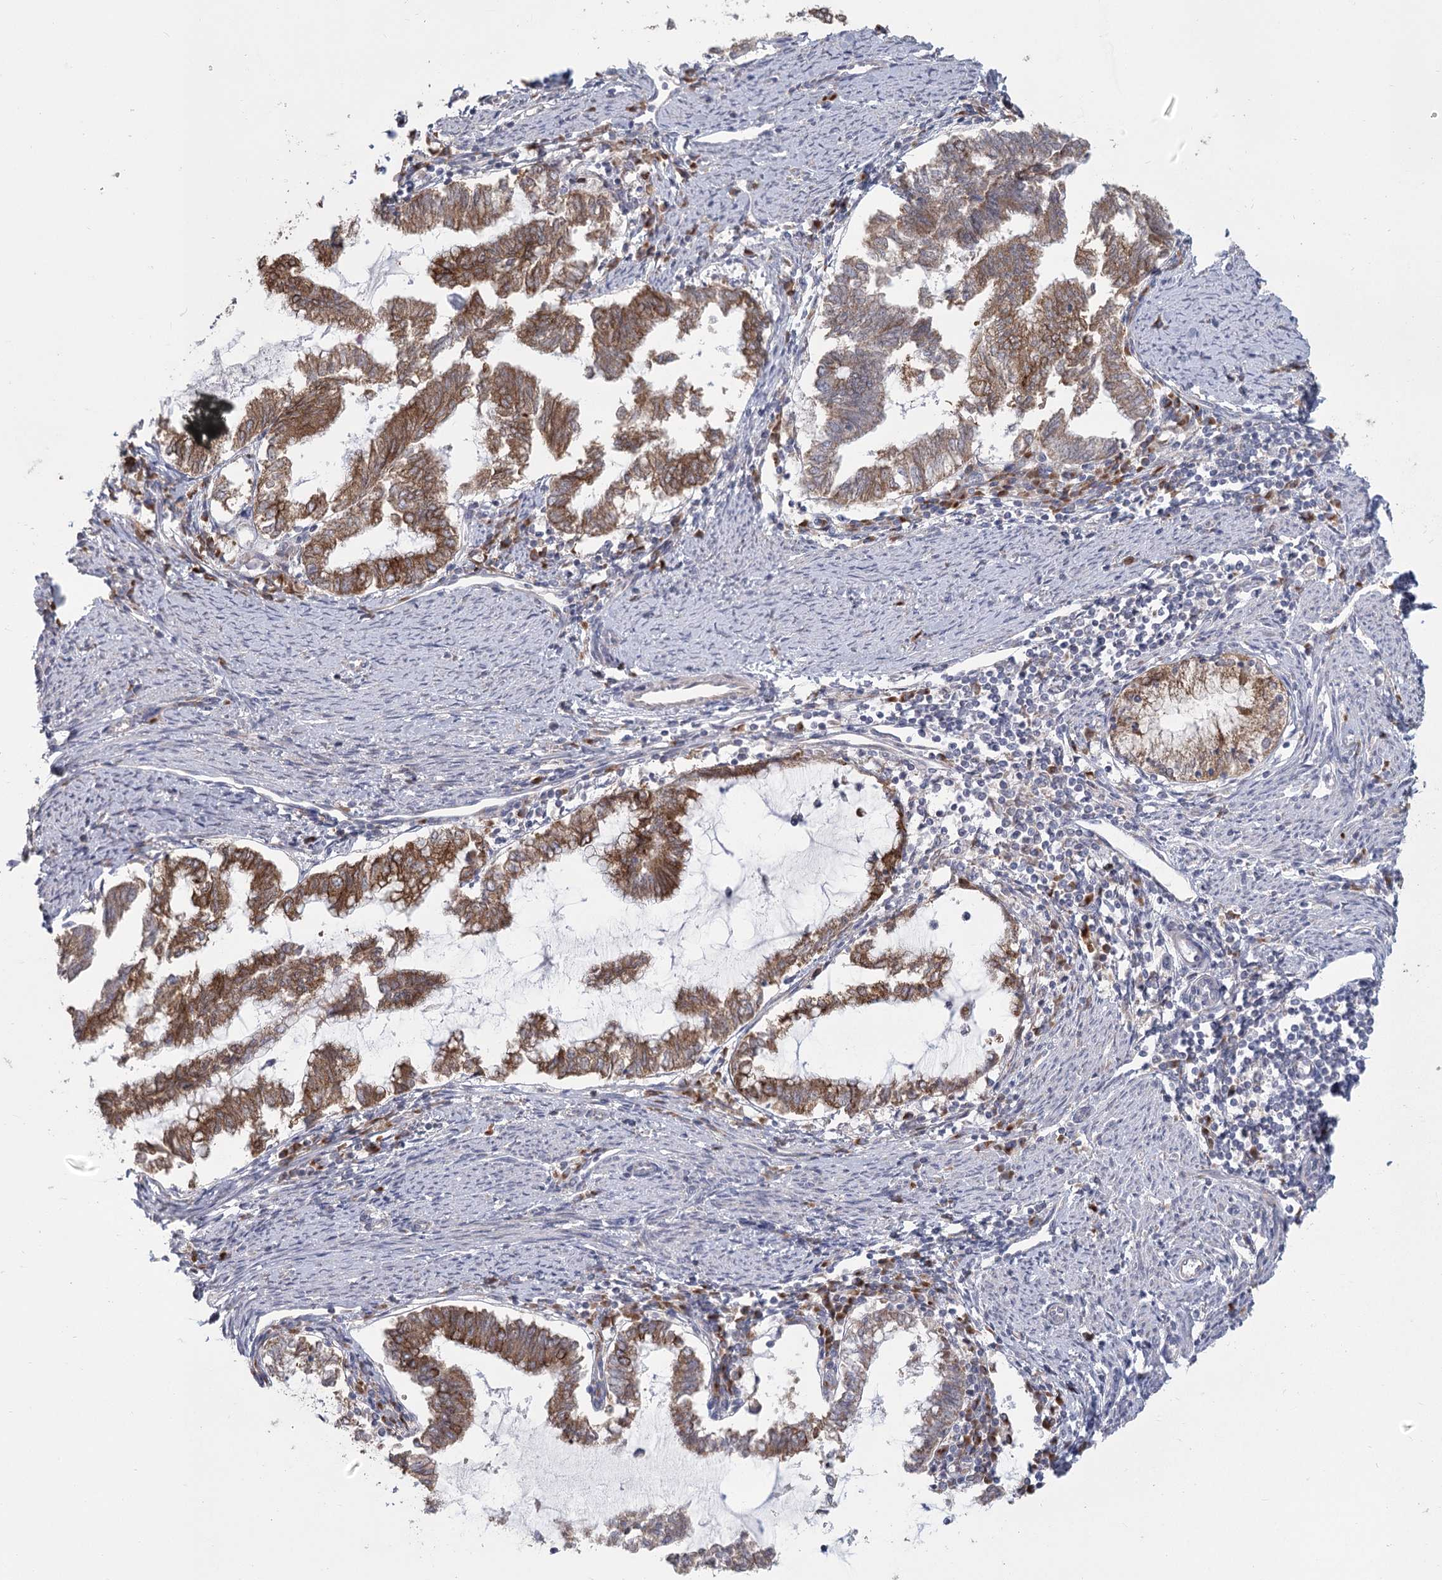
{"staining": {"intensity": "strong", "quantity": ">75%", "location": "cytoplasmic/membranous"}, "tissue": "endometrial cancer", "cell_type": "Tumor cells", "image_type": "cancer", "snomed": [{"axis": "morphology", "description": "Adenocarcinoma, NOS"}, {"axis": "topography", "description": "Endometrium"}], "caption": "A high amount of strong cytoplasmic/membranous expression is appreciated in about >75% of tumor cells in adenocarcinoma (endometrial) tissue.", "gene": "CNTLN", "patient": {"sex": "female", "age": 79}}